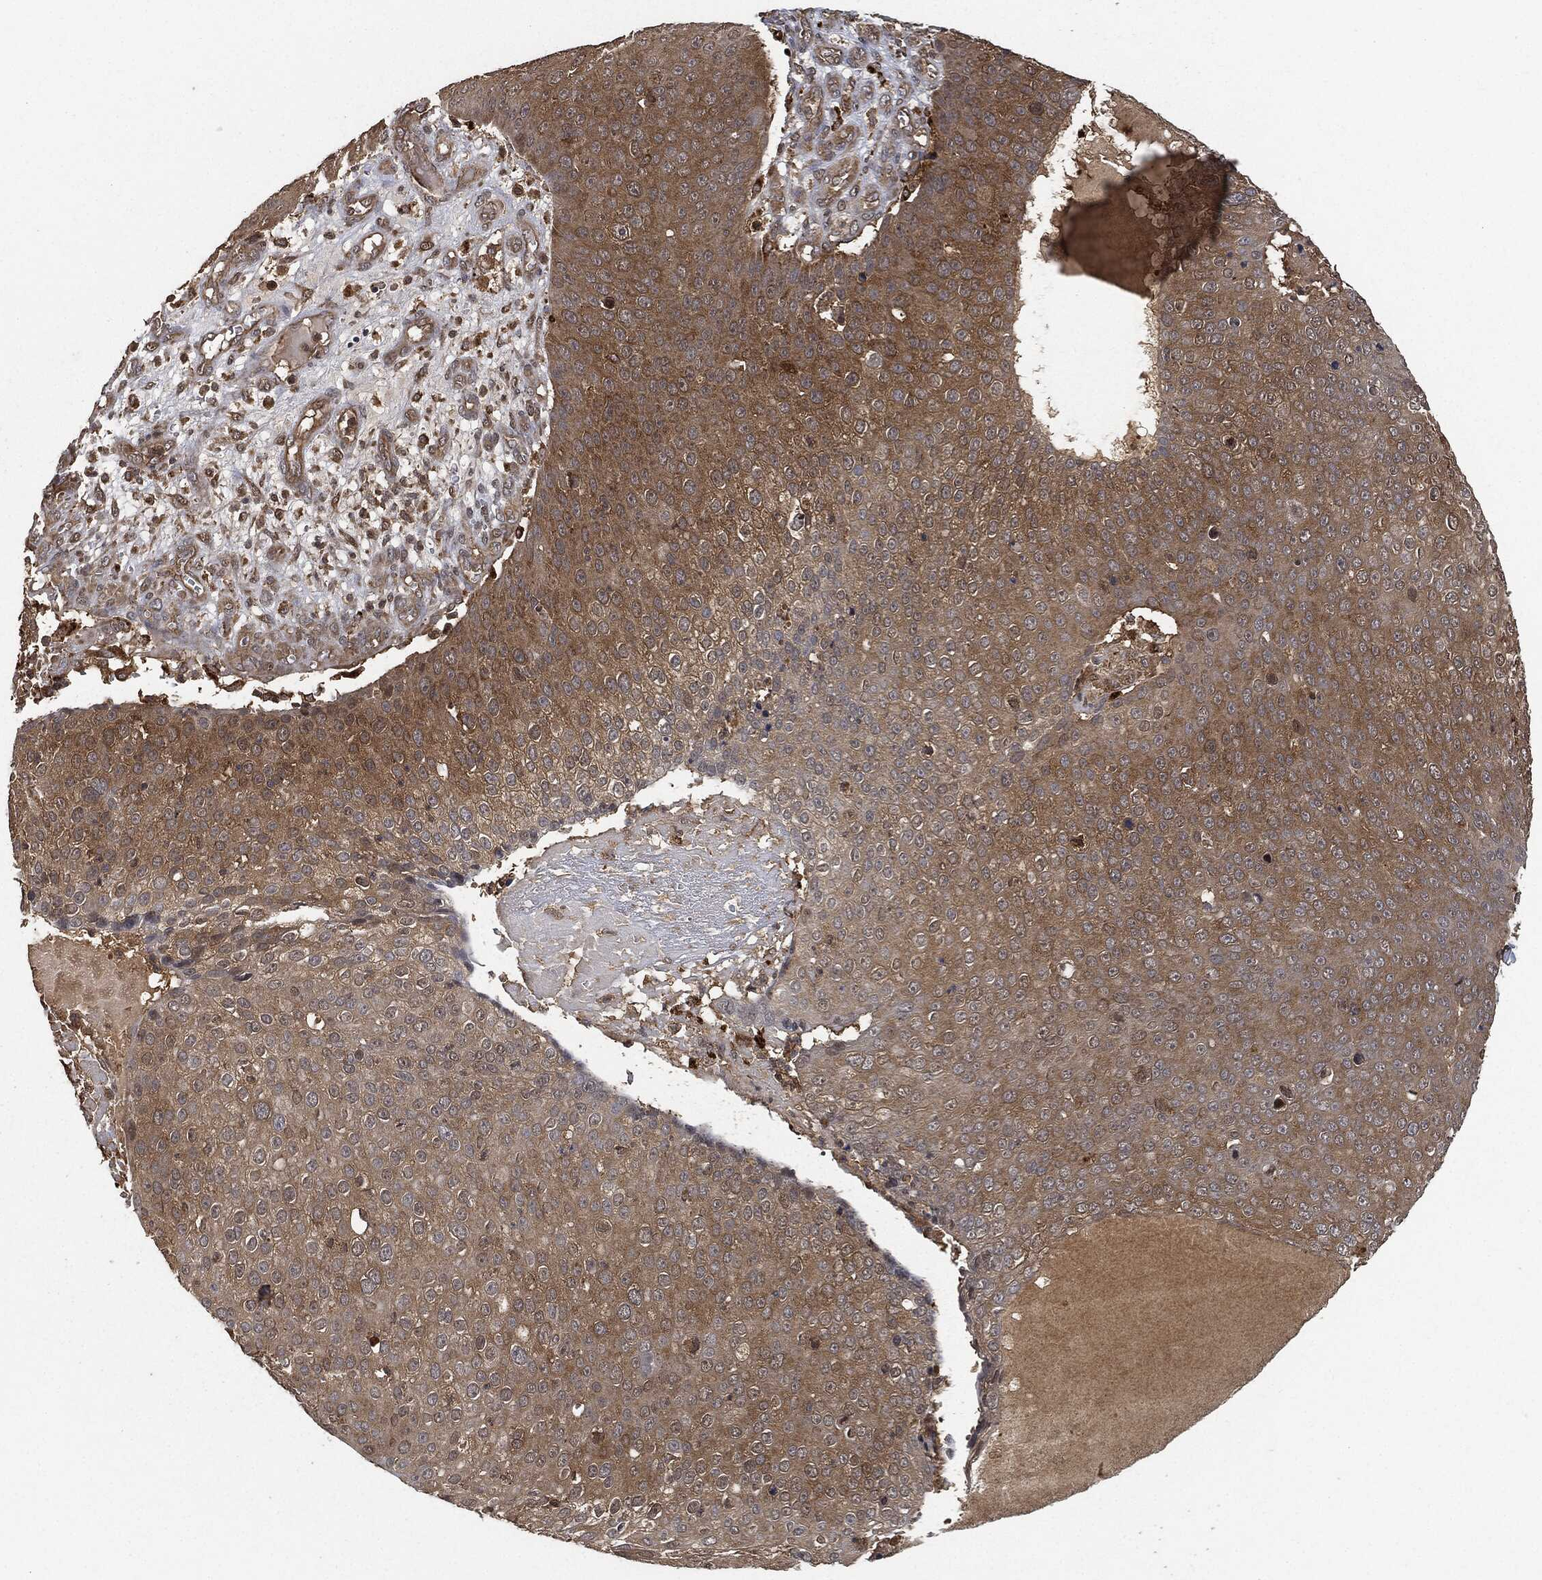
{"staining": {"intensity": "moderate", "quantity": "25%-75%", "location": "cytoplasmic/membranous"}, "tissue": "skin cancer", "cell_type": "Tumor cells", "image_type": "cancer", "snomed": [{"axis": "morphology", "description": "Squamous cell carcinoma, NOS"}, {"axis": "topography", "description": "Skin"}], "caption": "Protein analysis of skin squamous cell carcinoma tissue demonstrates moderate cytoplasmic/membranous expression in approximately 25%-75% of tumor cells.", "gene": "BRAF", "patient": {"sex": "male", "age": 71}}